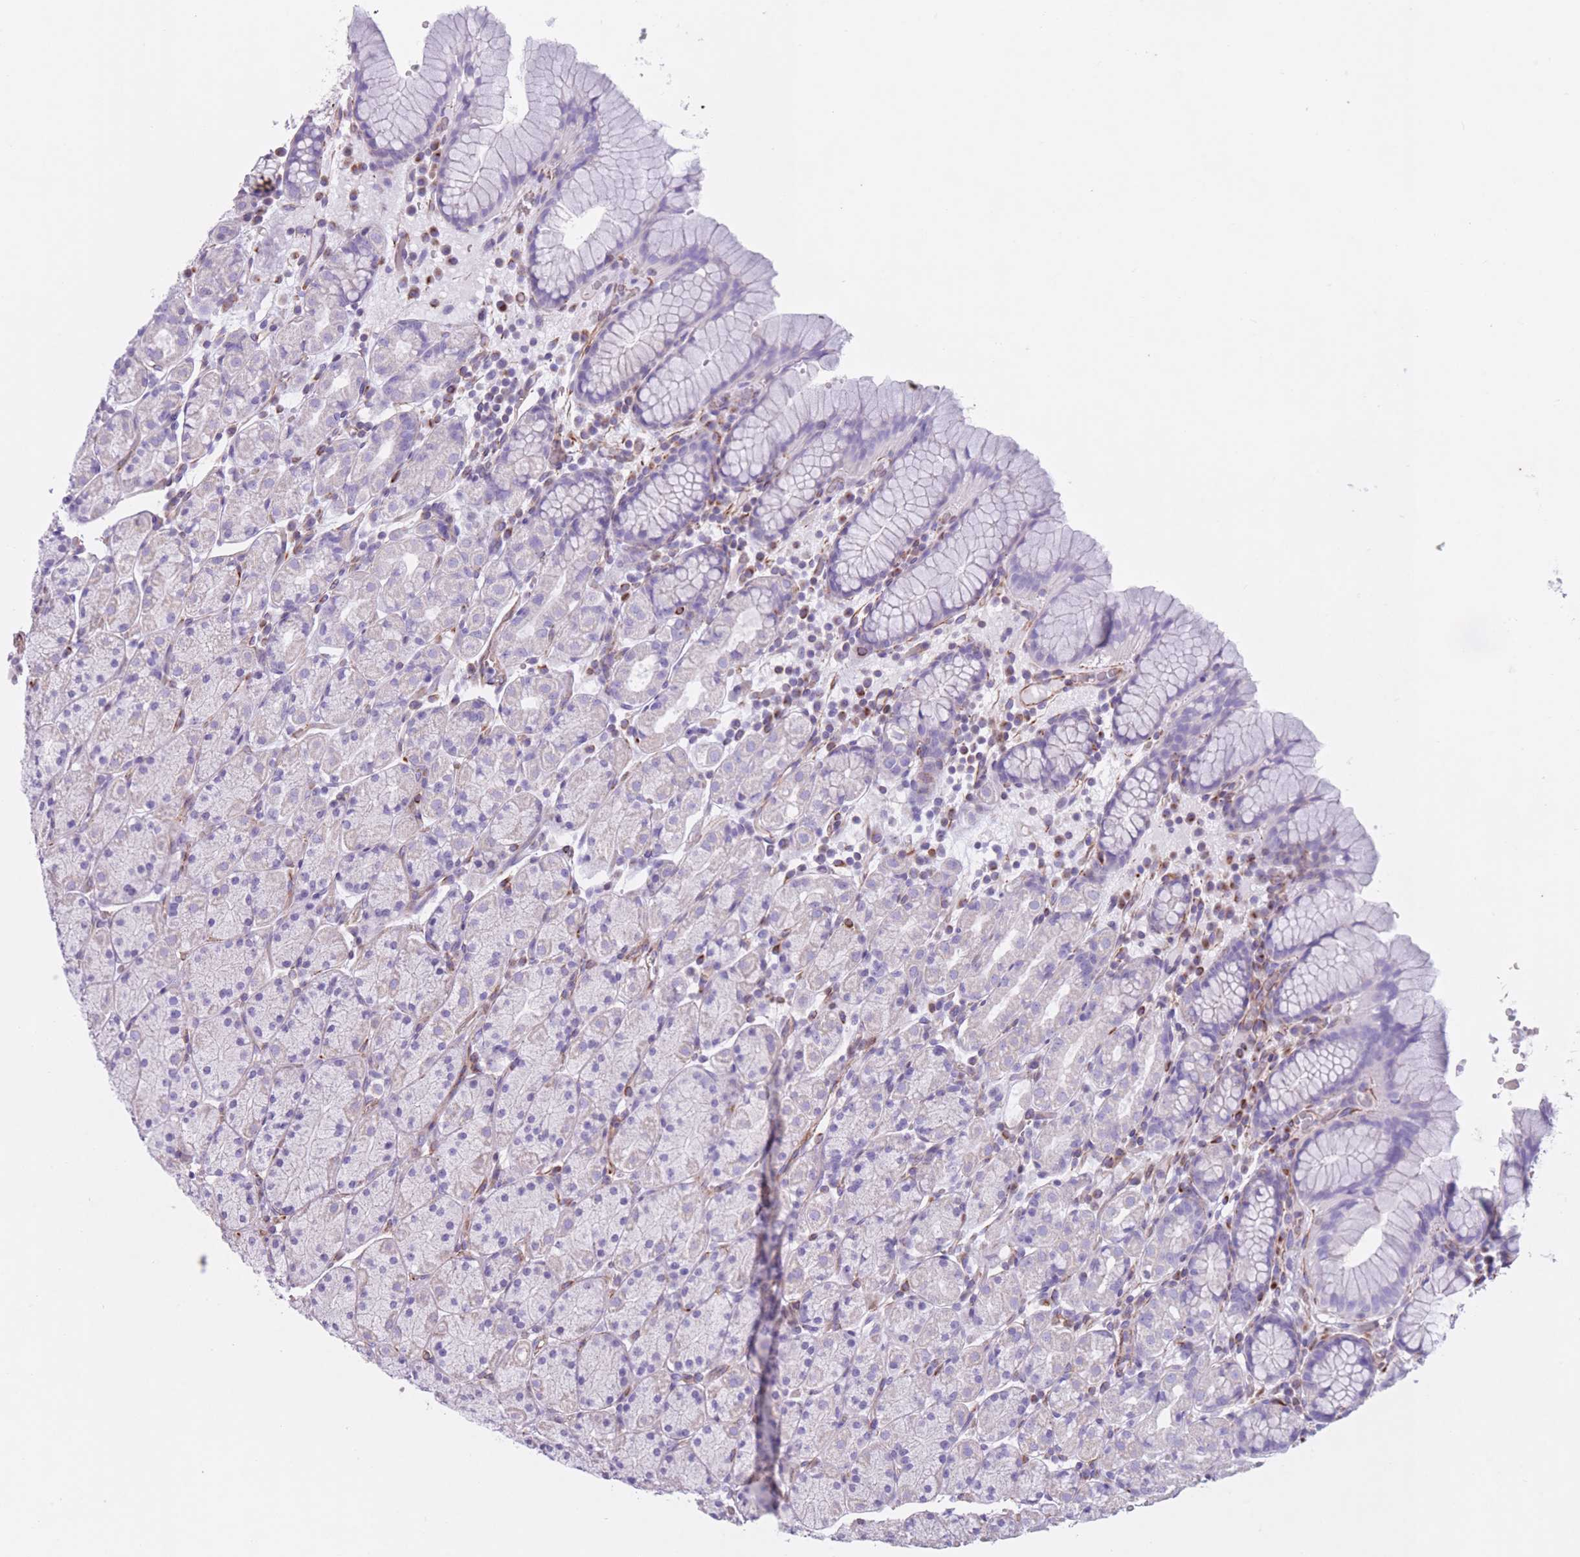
{"staining": {"intensity": "negative", "quantity": "none", "location": "none"}, "tissue": "stomach", "cell_type": "Glandular cells", "image_type": "normal", "snomed": [{"axis": "morphology", "description": "Normal tissue, NOS"}, {"axis": "topography", "description": "Stomach, upper"}, {"axis": "topography", "description": "Stomach"}], "caption": "Protein analysis of unremarkable stomach displays no significant staining in glandular cells. (DAB IHC visualized using brightfield microscopy, high magnification).", "gene": "ATP5MF", "patient": {"sex": "male", "age": 62}}